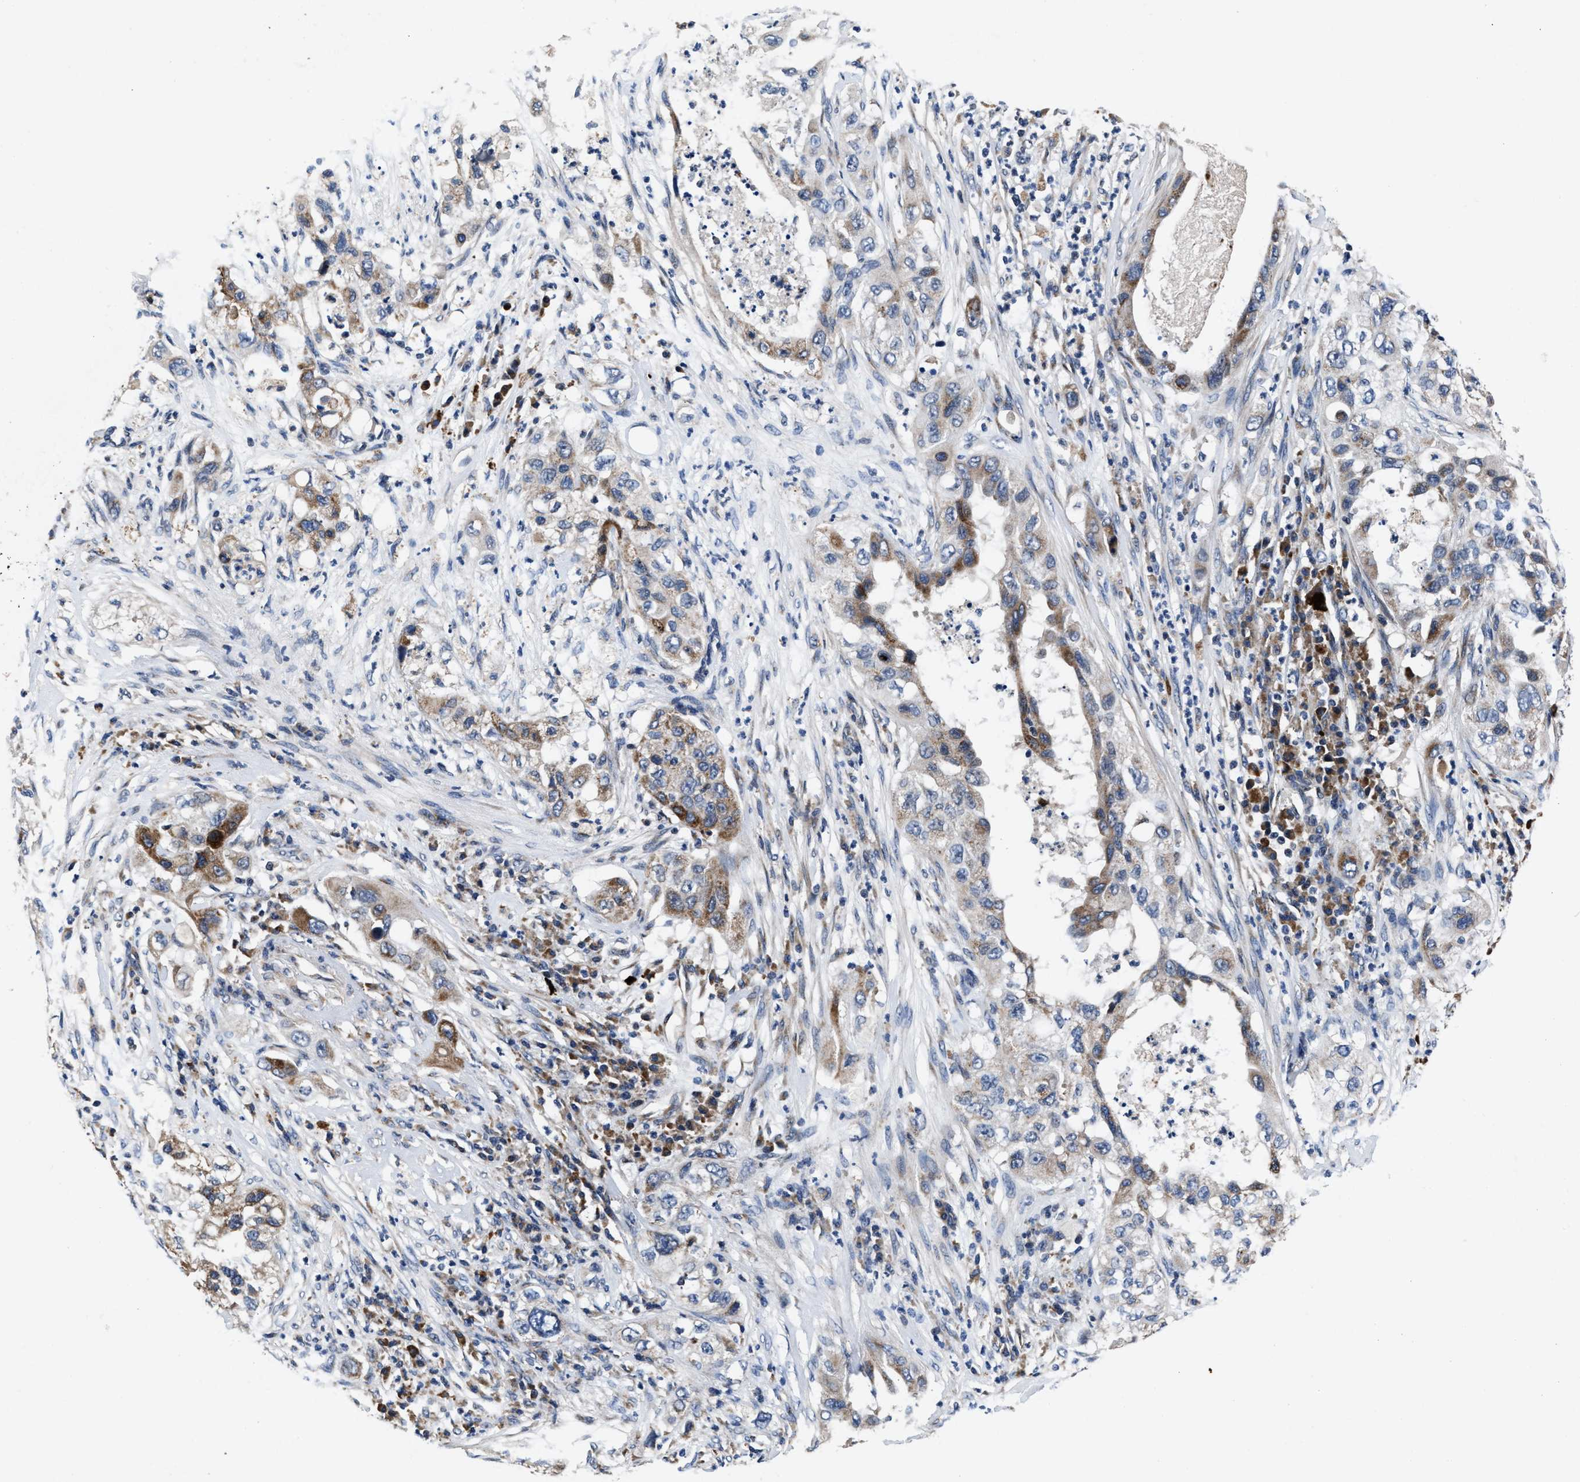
{"staining": {"intensity": "moderate", "quantity": "25%-75%", "location": "cytoplasmic/membranous"}, "tissue": "pancreatic cancer", "cell_type": "Tumor cells", "image_type": "cancer", "snomed": [{"axis": "morphology", "description": "Adenocarcinoma, NOS"}, {"axis": "topography", "description": "Pancreas"}], "caption": "Tumor cells reveal moderate cytoplasmic/membranous expression in approximately 25%-75% of cells in pancreatic adenocarcinoma. (brown staining indicates protein expression, while blue staining denotes nuclei).", "gene": "TMEM53", "patient": {"sex": "female", "age": 78}}